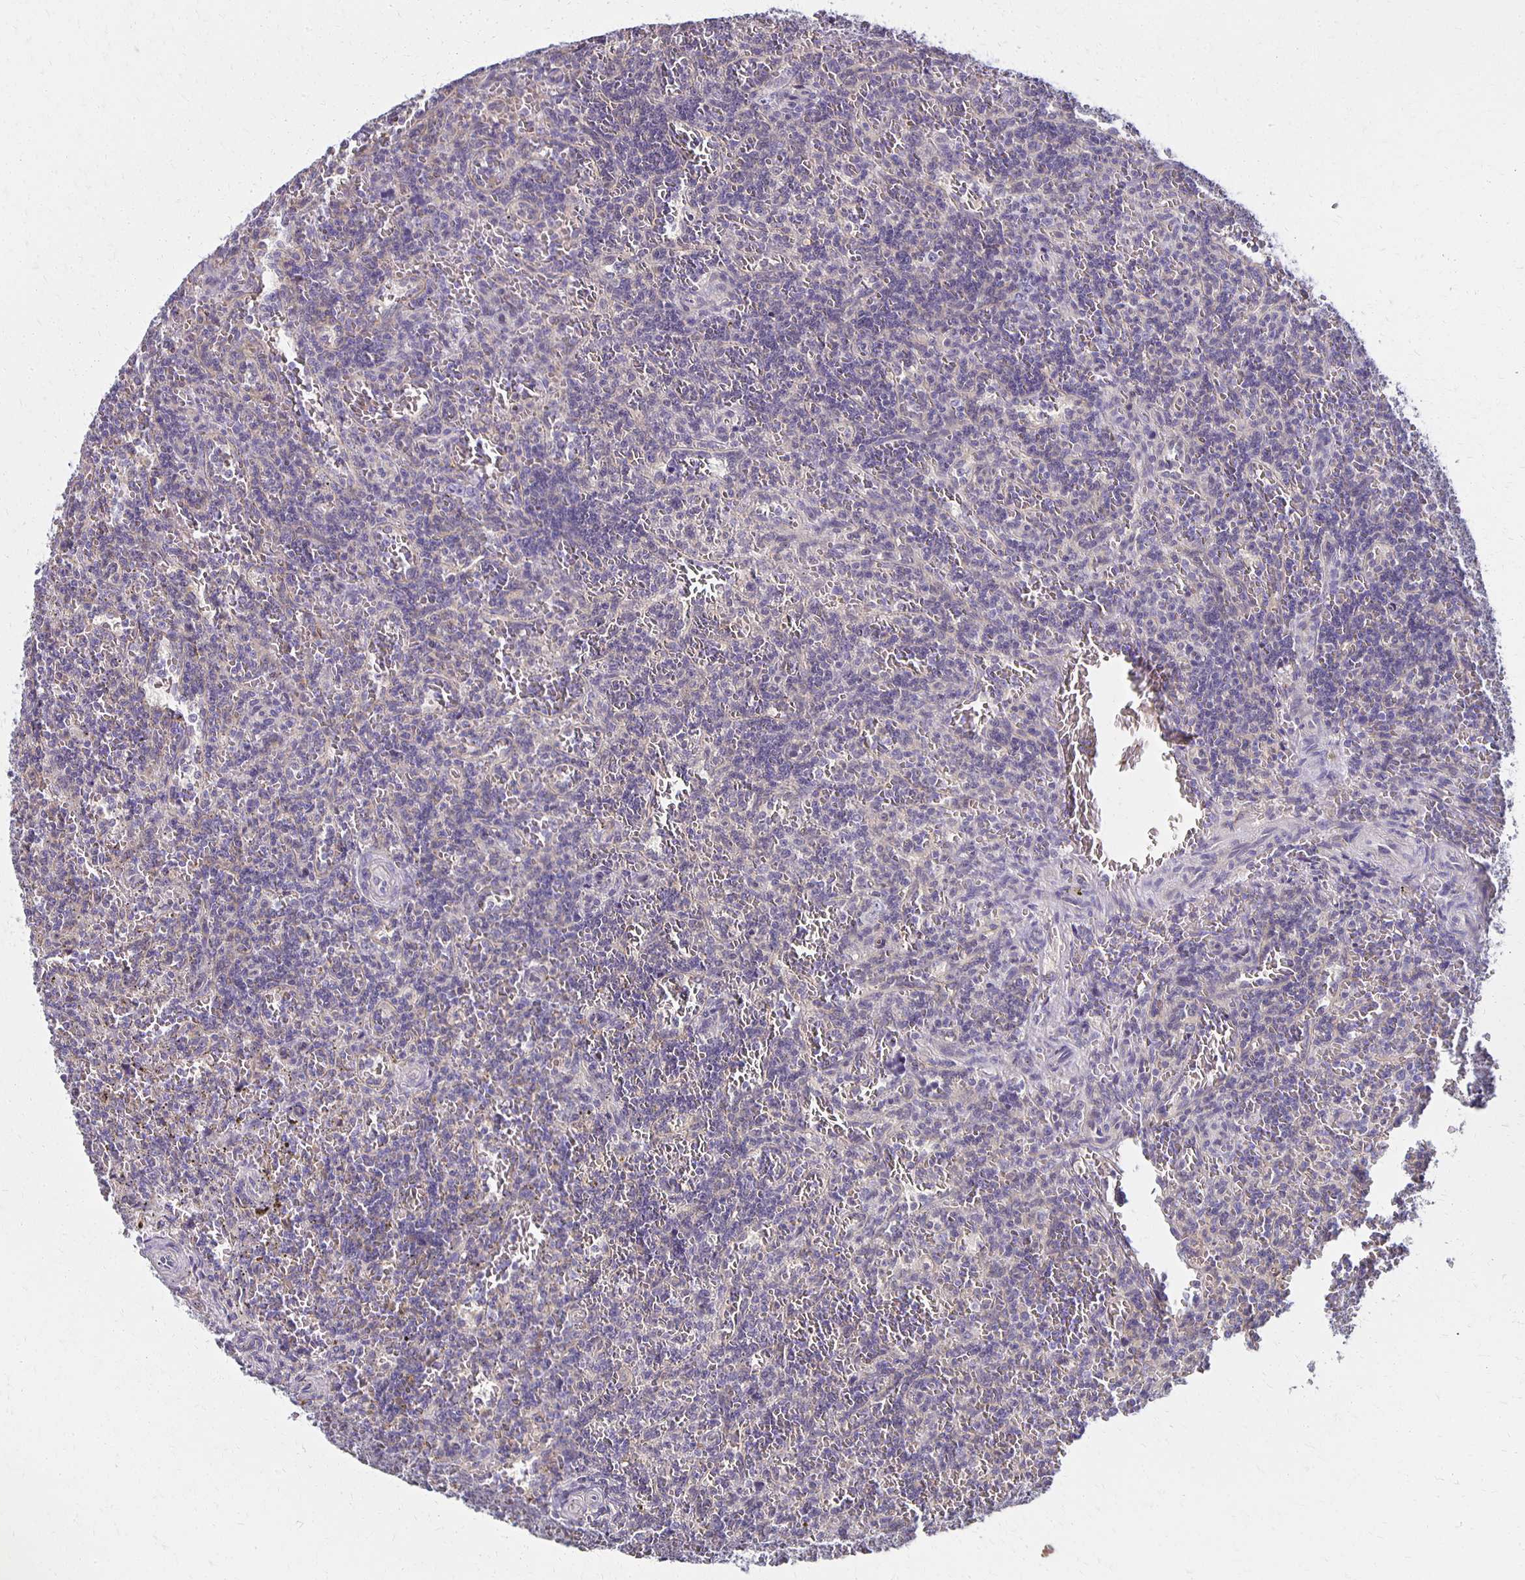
{"staining": {"intensity": "negative", "quantity": "none", "location": "none"}, "tissue": "lymphoma", "cell_type": "Tumor cells", "image_type": "cancer", "snomed": [{"axis": "morphology", "description": "Malignant lymphoma, non-Hodgkin's type, Low grade"}, {"axis": "topography", "description": "Spleen"}], "caption": "High magnification brightfield microscopy of lymphoma stained with DAB (3,3'-diaminobenzidine) (brown) and counterstained with hematoxylin (blue): tumor cells show no significant staining.", "gene": "GPX4", "patient": {"sex": "male", "age": 73}}